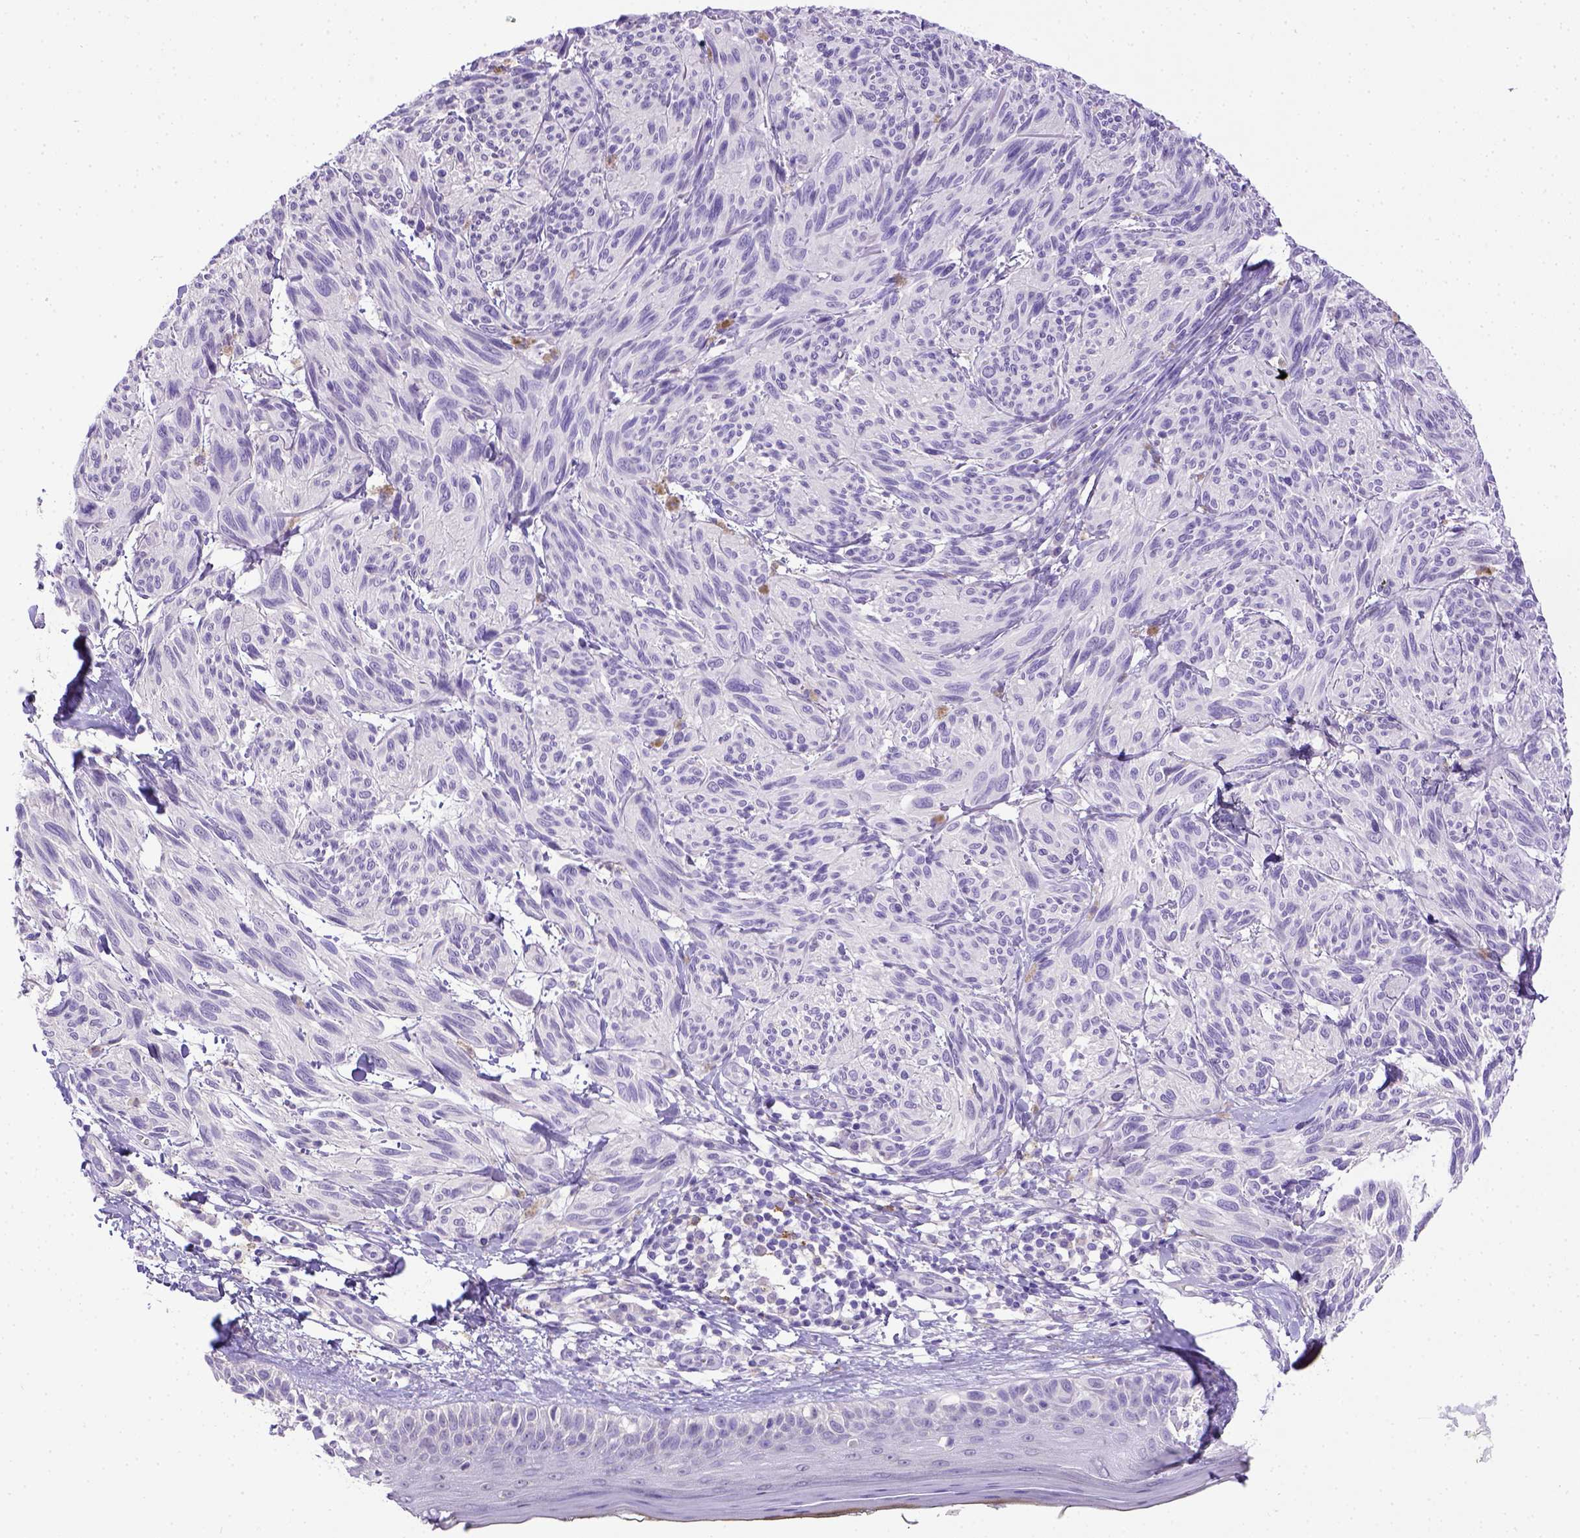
{"staining": {"intensity": "negative", "quantity": "none", "location": "none"}, "tissue": "melanoma", "cell_type": "Tumor cells", "image_type": "cancer", "snomed": [{"axis": "morphology", "description": "Malignant melanoma, NOS"}, {"axis": "topography", "description": "Skin"}], "caption": "High magnification brightfield microscopy of melanoma stained with DAB (brown) and counterstained with hematoxylin (blue): tumor cells show no significant staining.", "gene": "B3GAT1", "patient": {"sex": "male", "age": 79}}